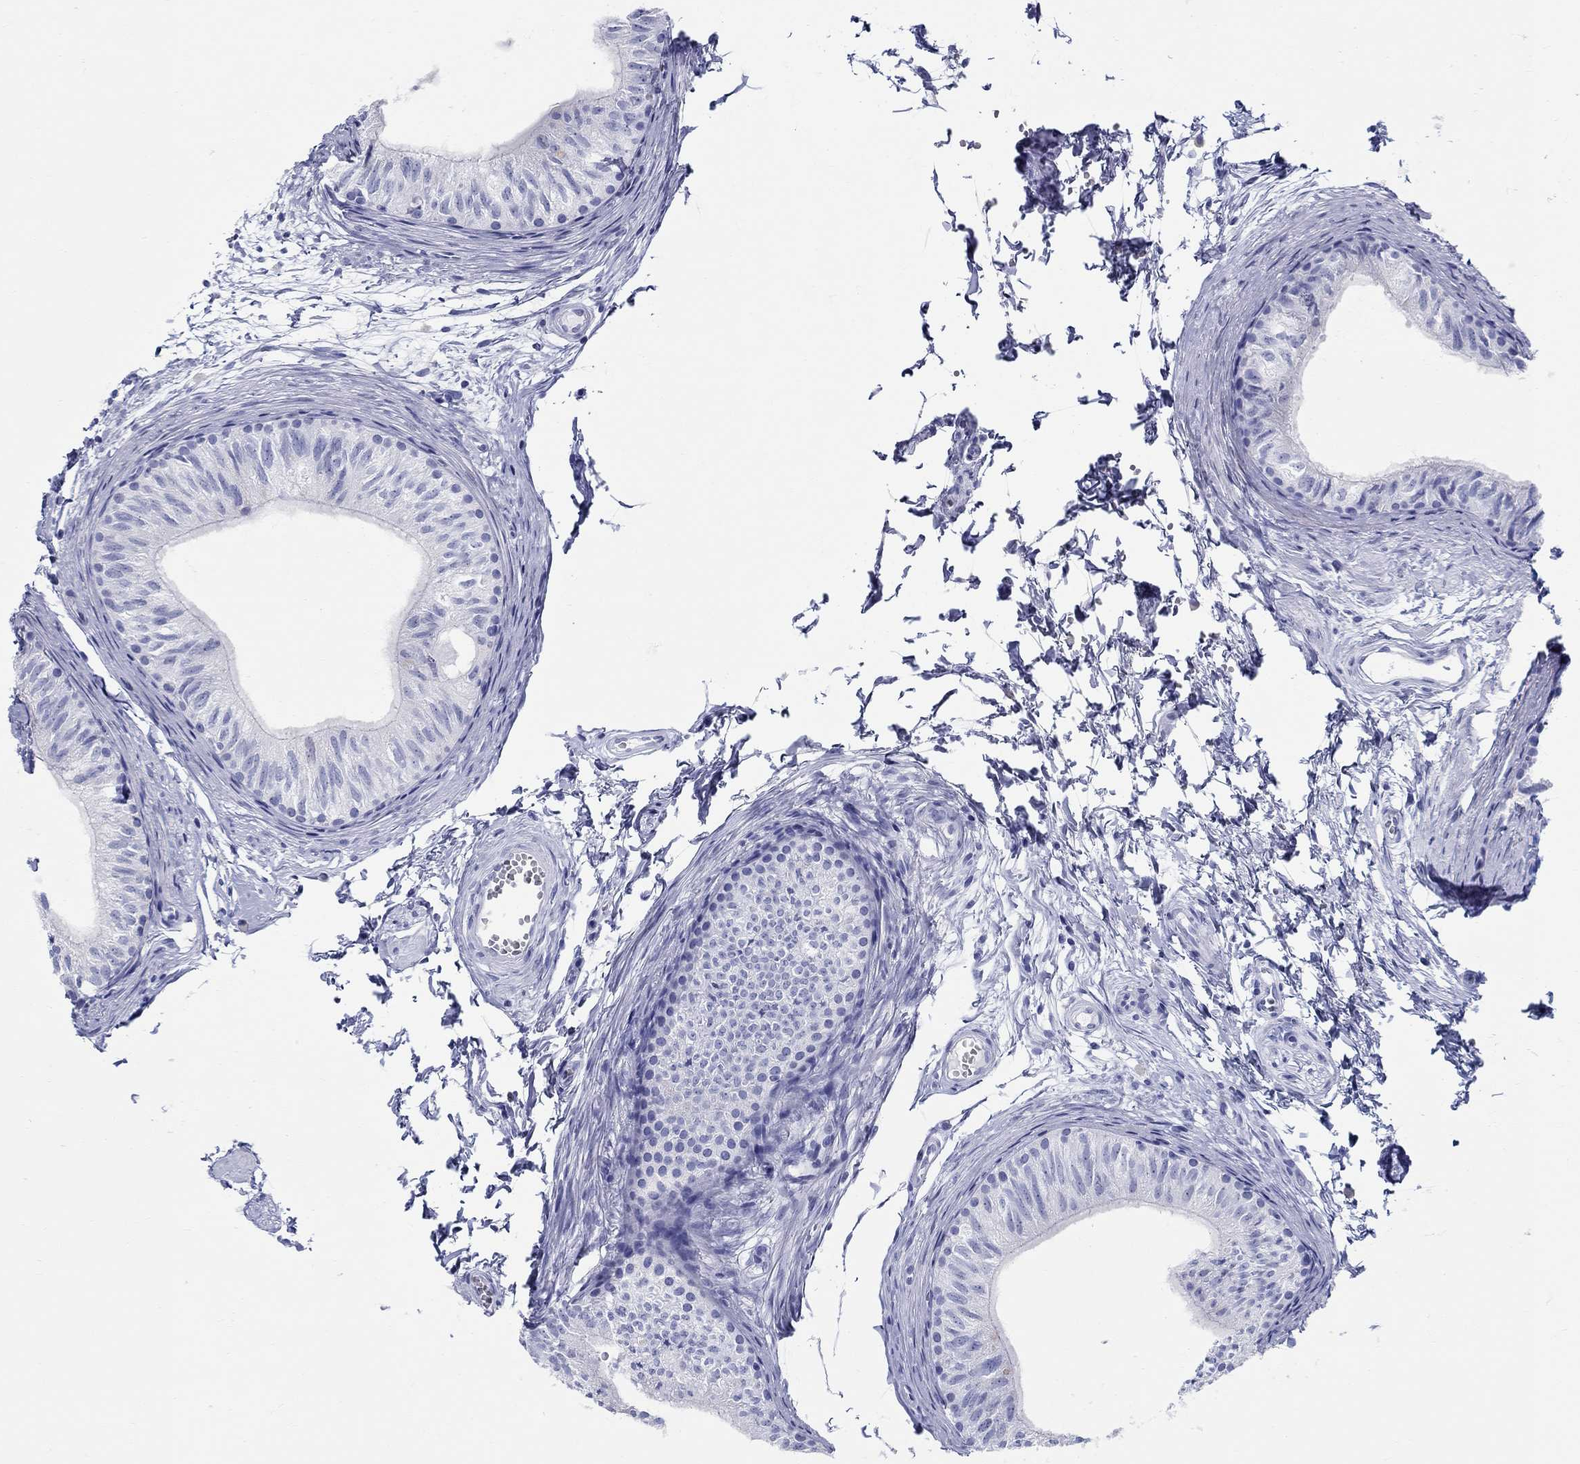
{"staining": {"intensity": "negative", "quantity": "none", "location": "none"}, "tissue": "epididymis", "cell_type": "Glandular cells", "image_type": "normal", "snomed": [{"axis": "morphology", "description": "Normal tissue, NOS"}, {"axis": "topography", "description": "Epididymis"}], "caption": "This is an immunohistochemistry micrograph of normal epididymis. There is no positivity in glandular cells.", "gene": "LAMP5", "patient": {"sex": "male", "age": 22}}